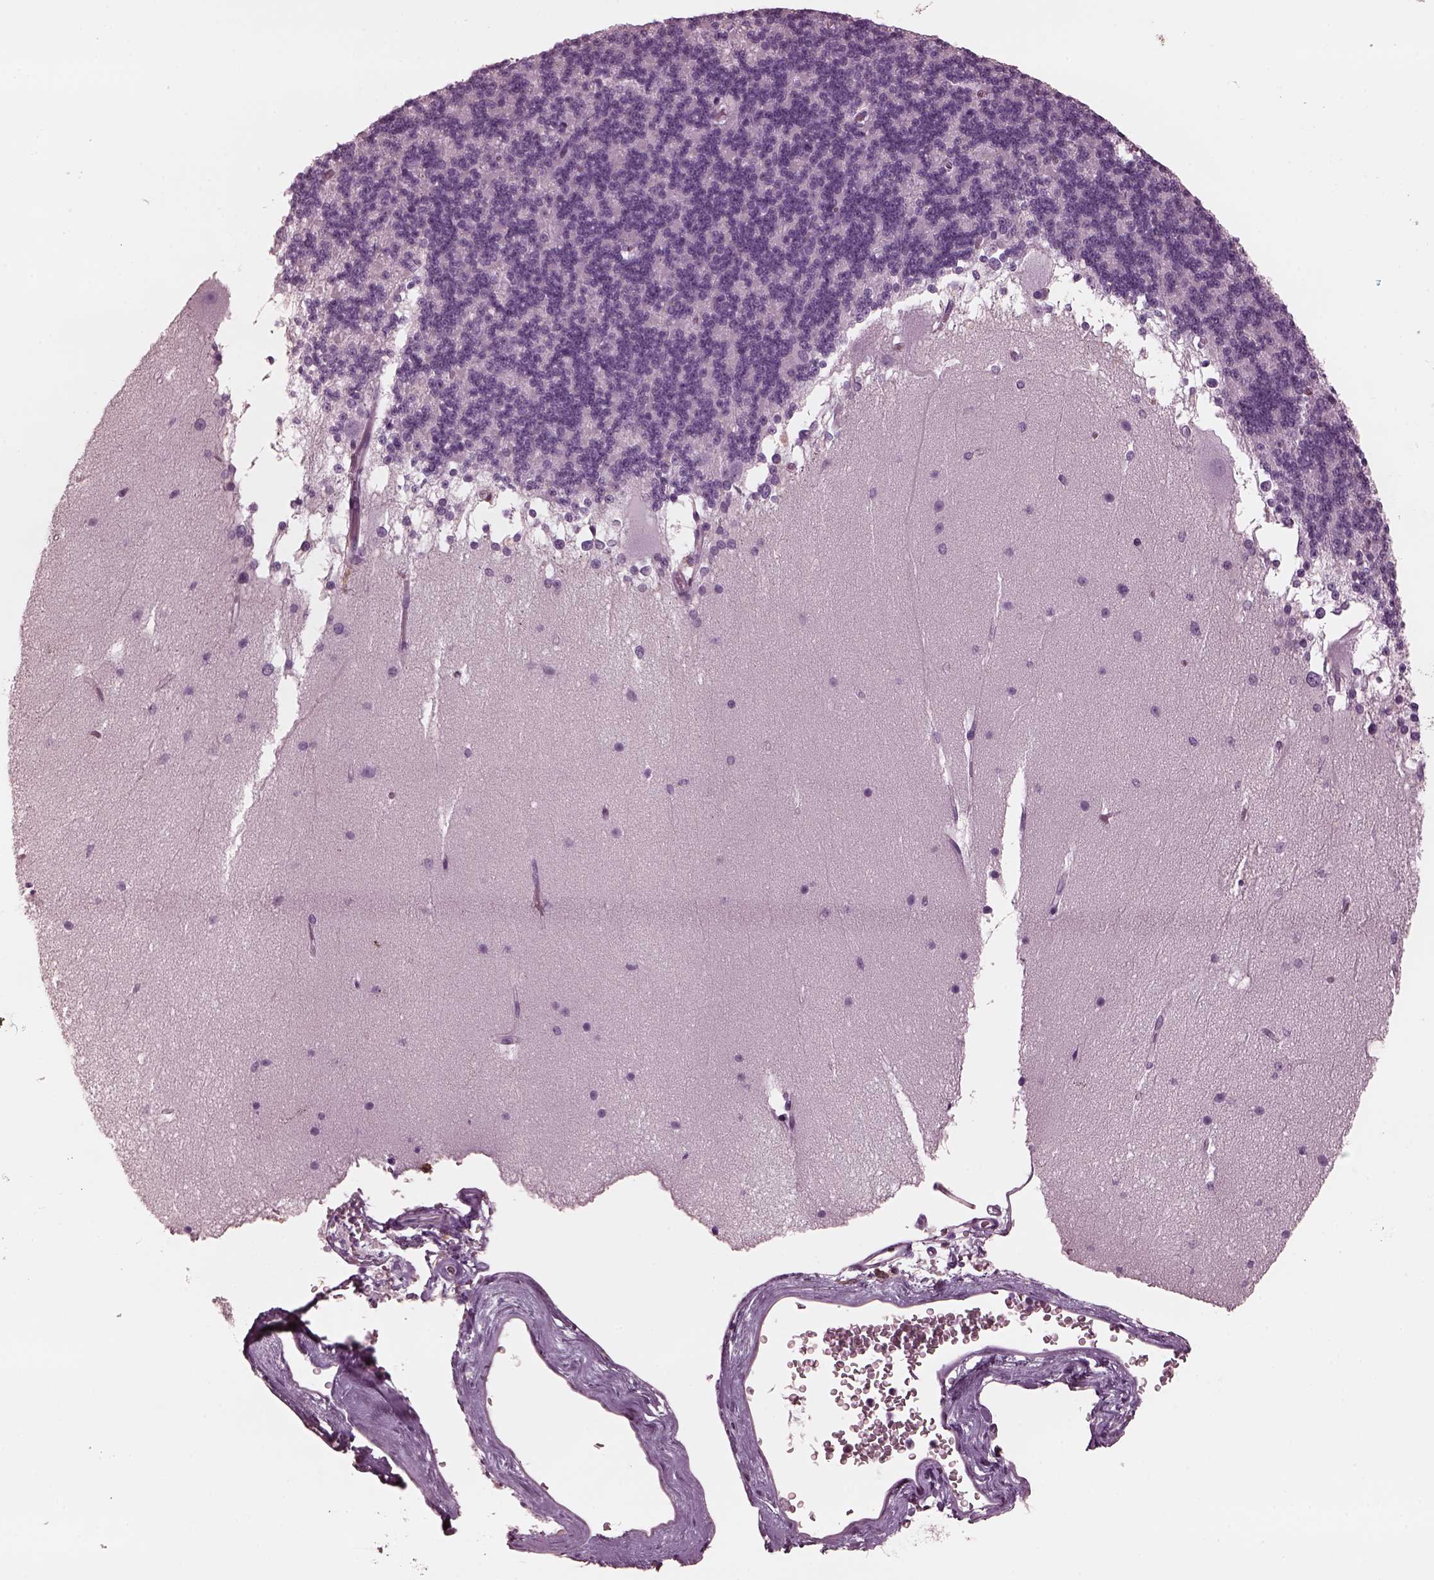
{"staining": {"intensity": "negative", "quantity": "none", "location": "none"}, "tissue": "cerebellum", "cell_type": "Cells in granular layer", "image_type": "normal", "snomed": [{"axis": "morphology", "description": "Normal tissue, NOS"}, {"axis": "topography", "description": "Cerebellum"}], "caption": "Micrograph shows no protein staining in cells in granular layer of normal cerebellum. Brightfield microscopy of immunohistochemistry (IHC) stained with DAB (brown) and hematoxylin (blue), captured at high magnification.", "gene": "CGA", "patient": {"sex": "female", "age": 19}}